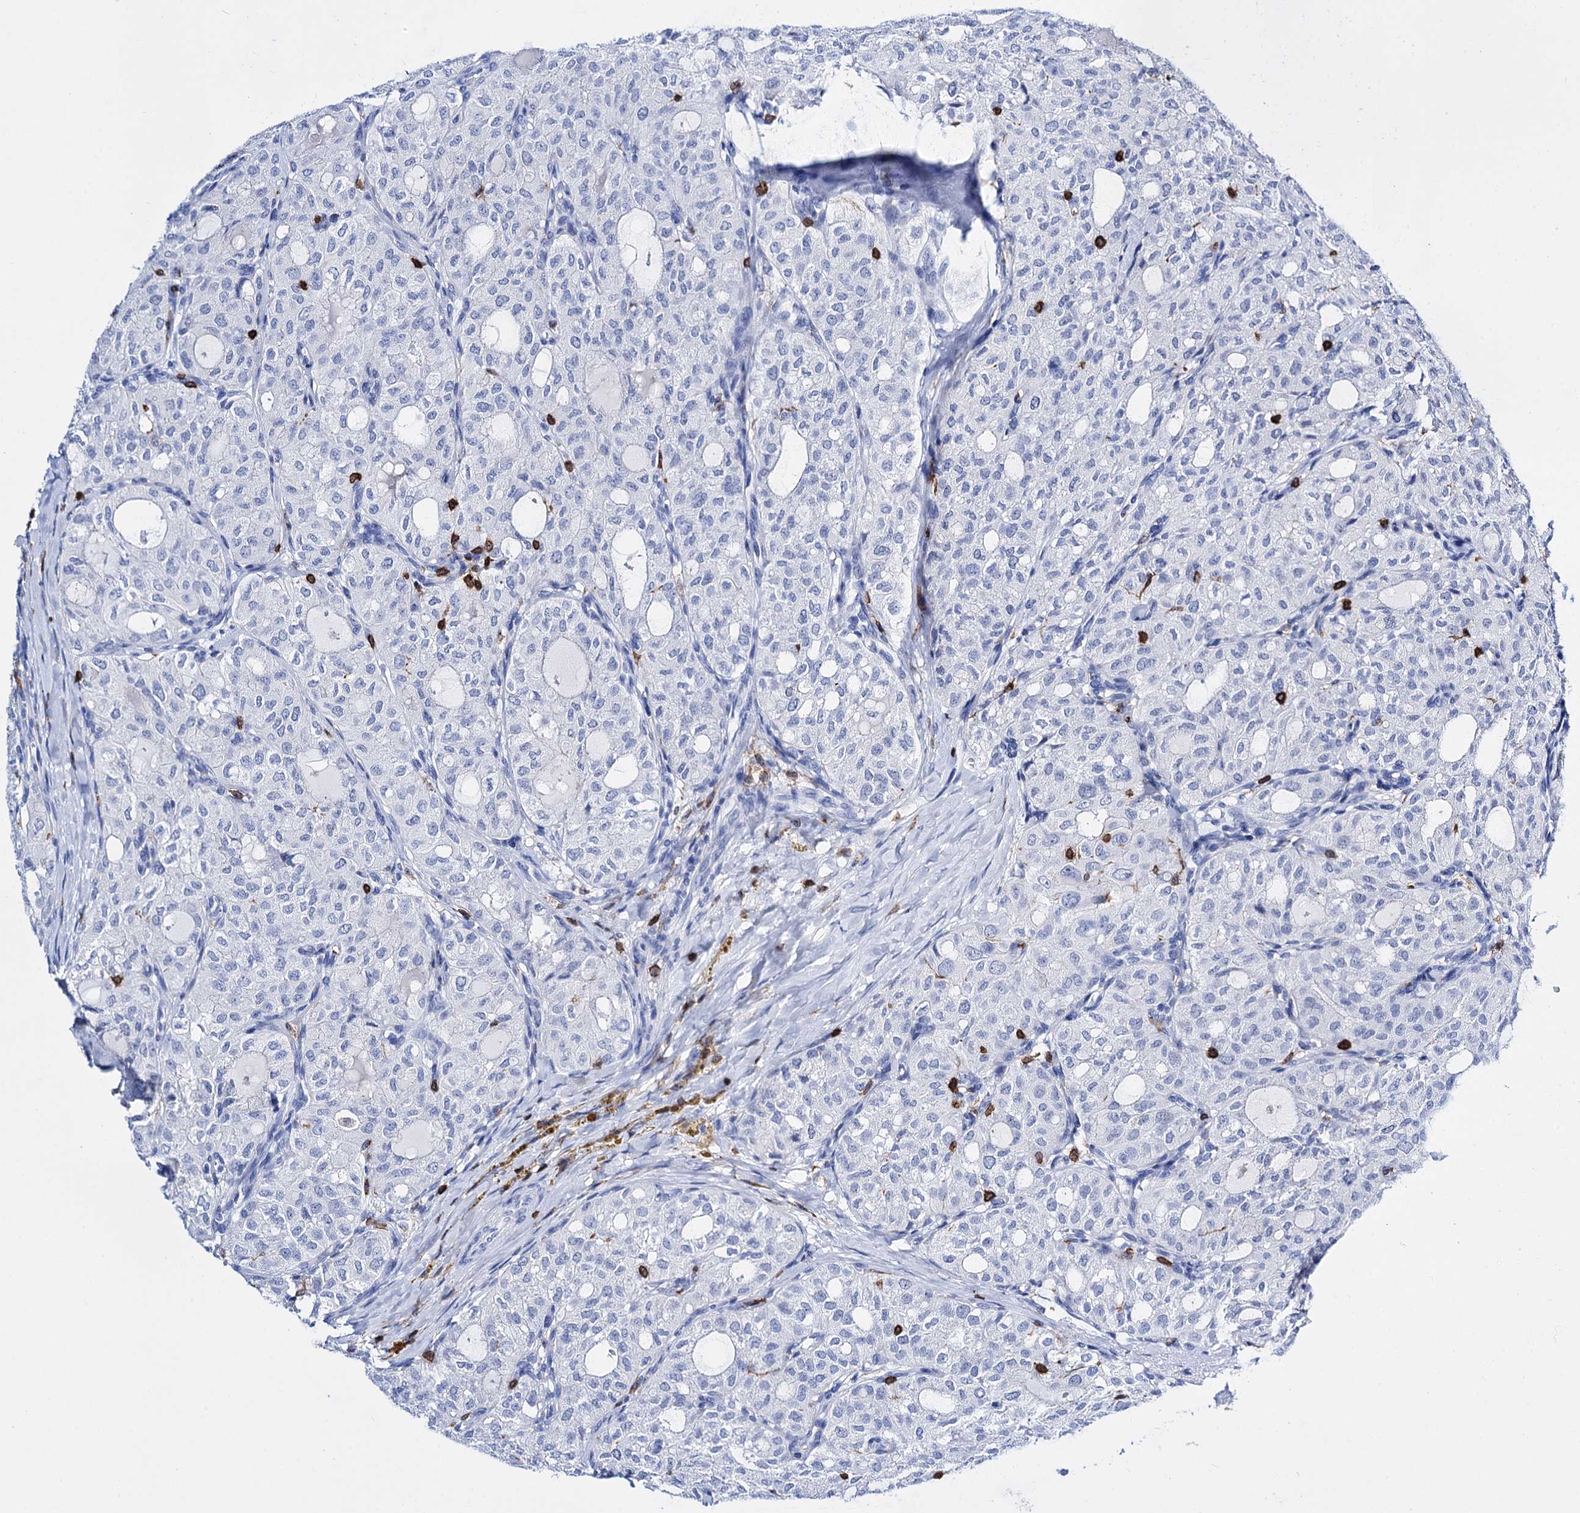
{"staining": {"intensity": "negative", "quantity": "none", "location": "none"}, "tissue": "thyroid cancer", "cell_type": "Tumor cells", "image_type": "cancer", "snomed": [{"axis": "morphology", "description": "Follicular adenoma carcinoma, NOS"}, {"axis": "topography", "description": "Thyroid gland"}], "caption": "Tumor cells are negative for protein expression in human thyroid cancer (follicular adenoma carcinoma).", "gene": "DEF6", "patient": {"sex": "male", "age": 75}}